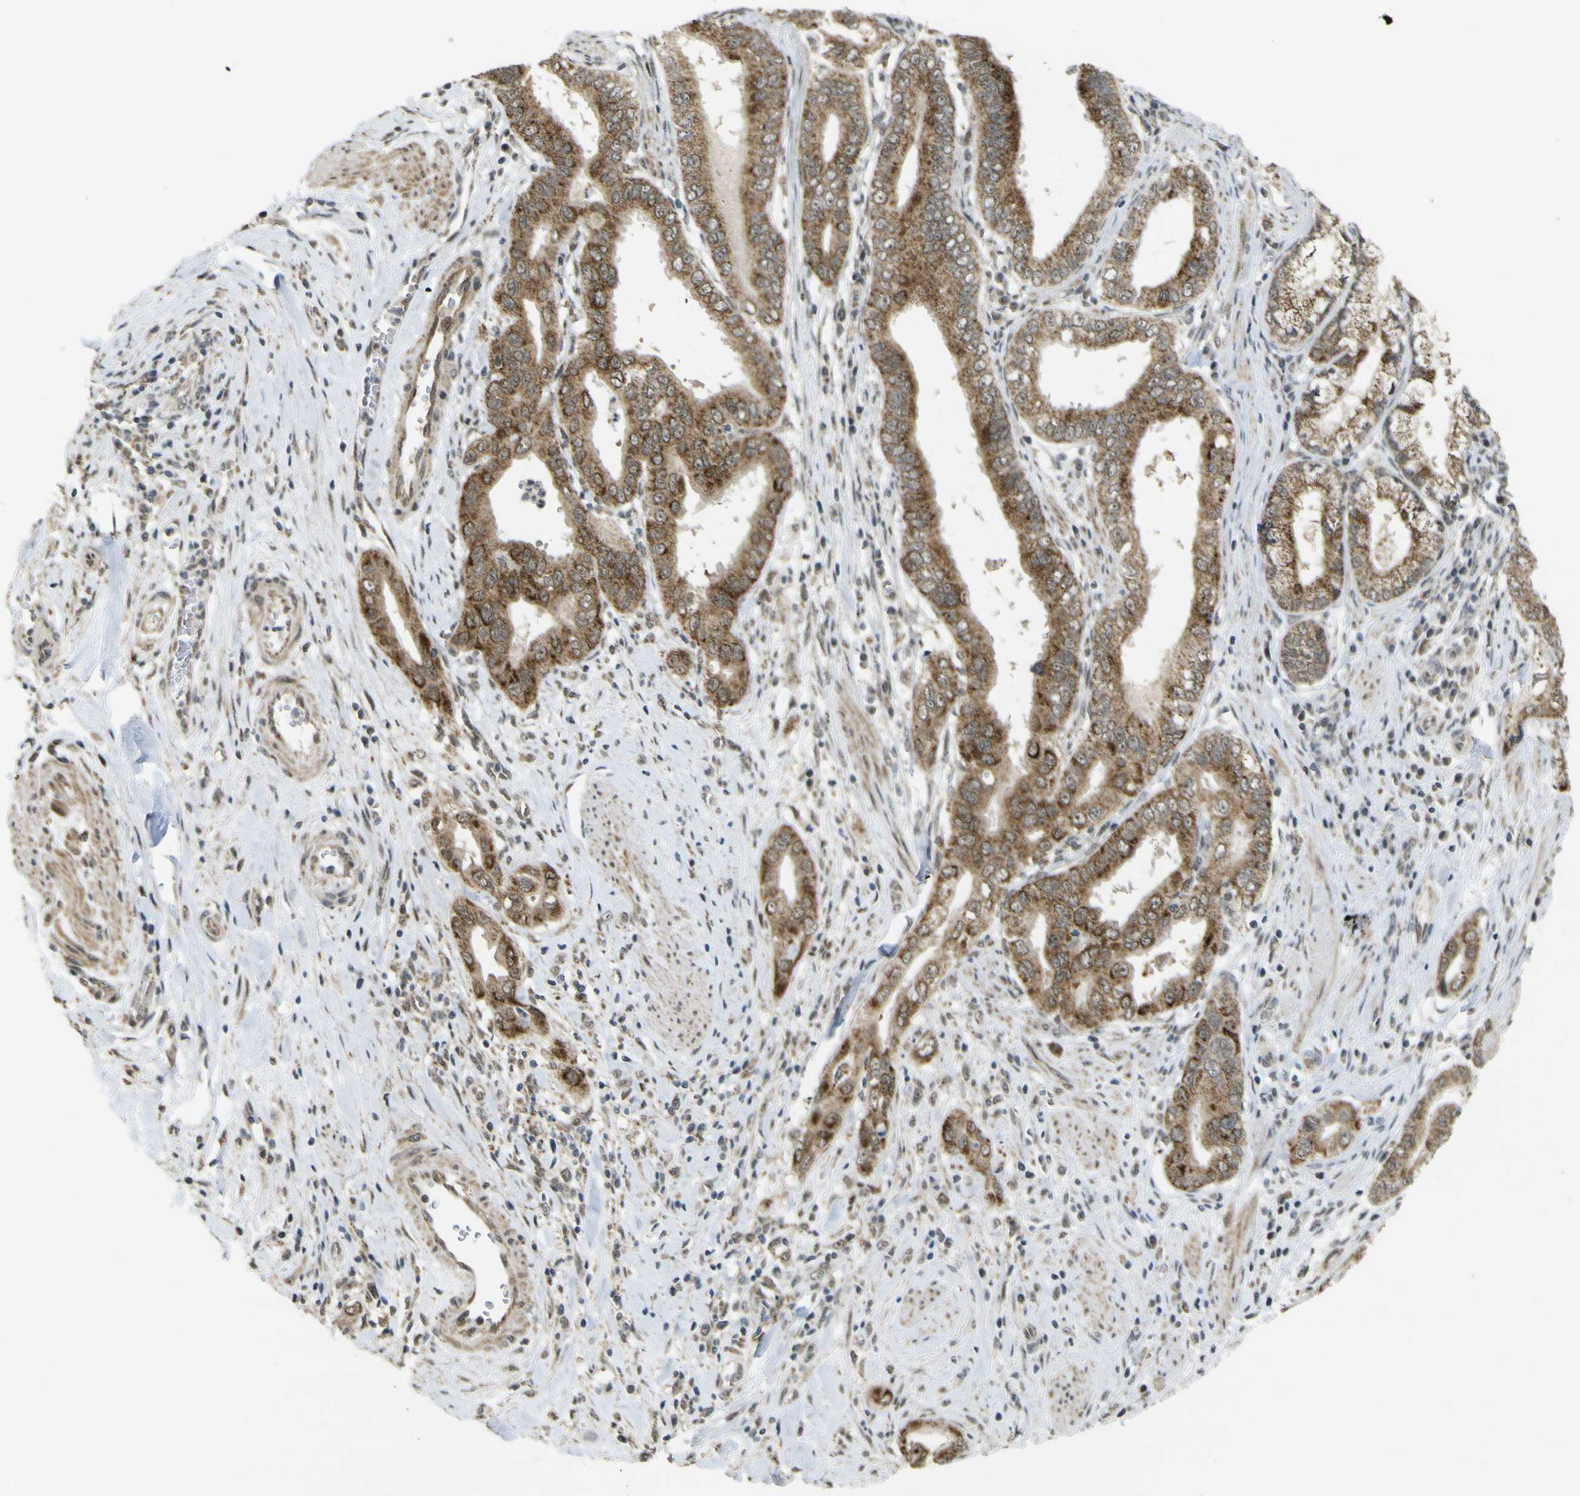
{"staining": {"intensity": "moderate", "quantity": ">75%", "location": "cytoplasmic/membranous"}, "tissue": "pancreatic cancer", "cell_type": "Tumor cells", "image_type": "cancer", "snomed": [{"axis": "morphology", "description": "Normal tissue, NOS"}, {"axis": "topography", "description": "Lymph node"}], "caption": "Protein expression analysis of pancreatic cancer shows moderate cytoplasmic/membranous expression in about >75% of tumor cells.", "gene": "ACBD5", "patient": {"sex": "male", "age": 50}}